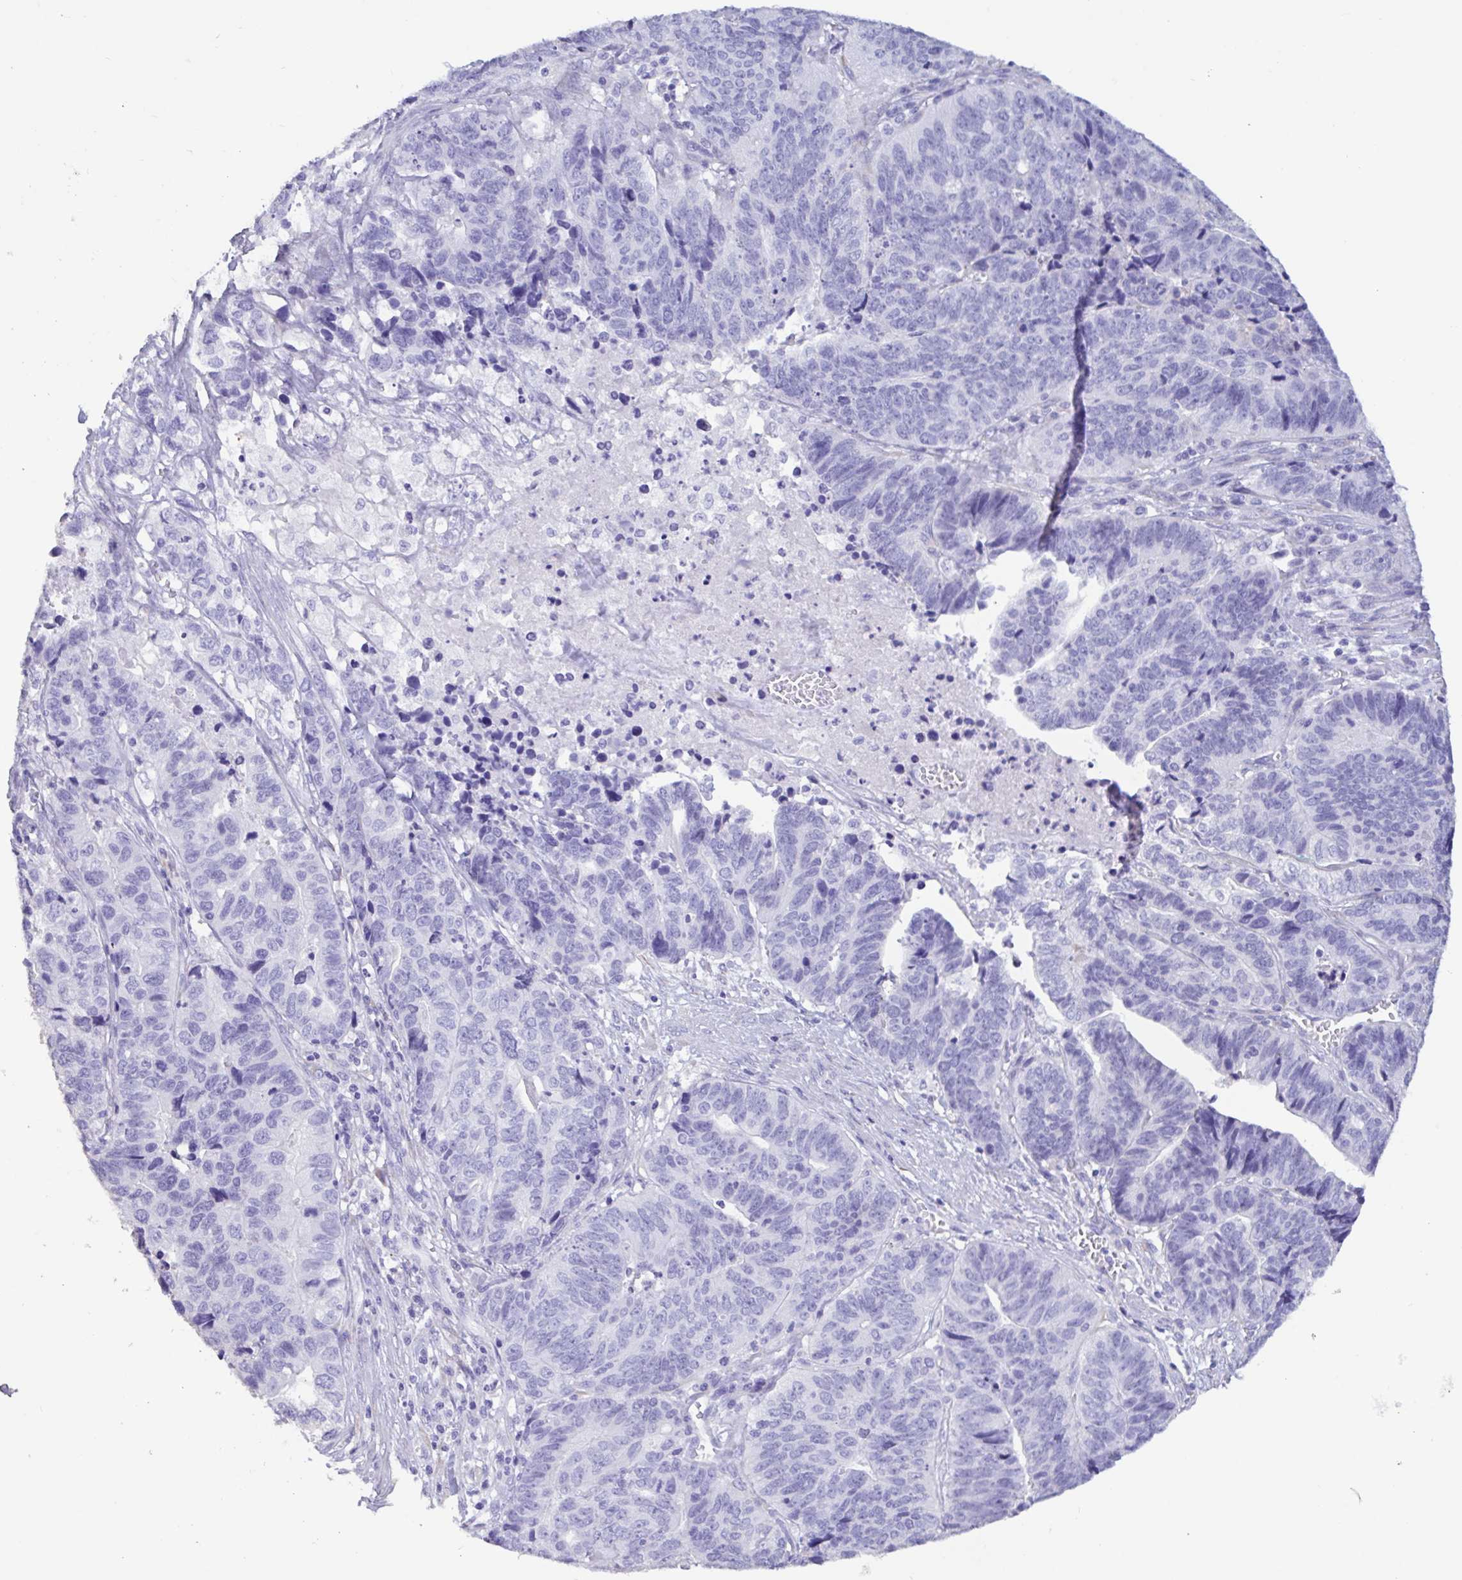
{"staining": {"intensity": "negative", "quantity": "none", "location": "none"}, "tissue": "stomach cancer", "cell_type": "Tumor cells", "image_type": "cancer", "snomed": [{"axis": "morphology", "description": "Adenocarcinoma, NOS"}, {"axis": "topography", "description": "Stomach, upper"}], "caption": "This photomicrograph is of adenocarcinoma (stomach) stained with immunohistochemistry to label a protein in brown with the nuclei are counter-stained blue. There is no expression in tumor cells.", "gene": "TNNC1", "patient": {"sex": "female", "age": 67}}